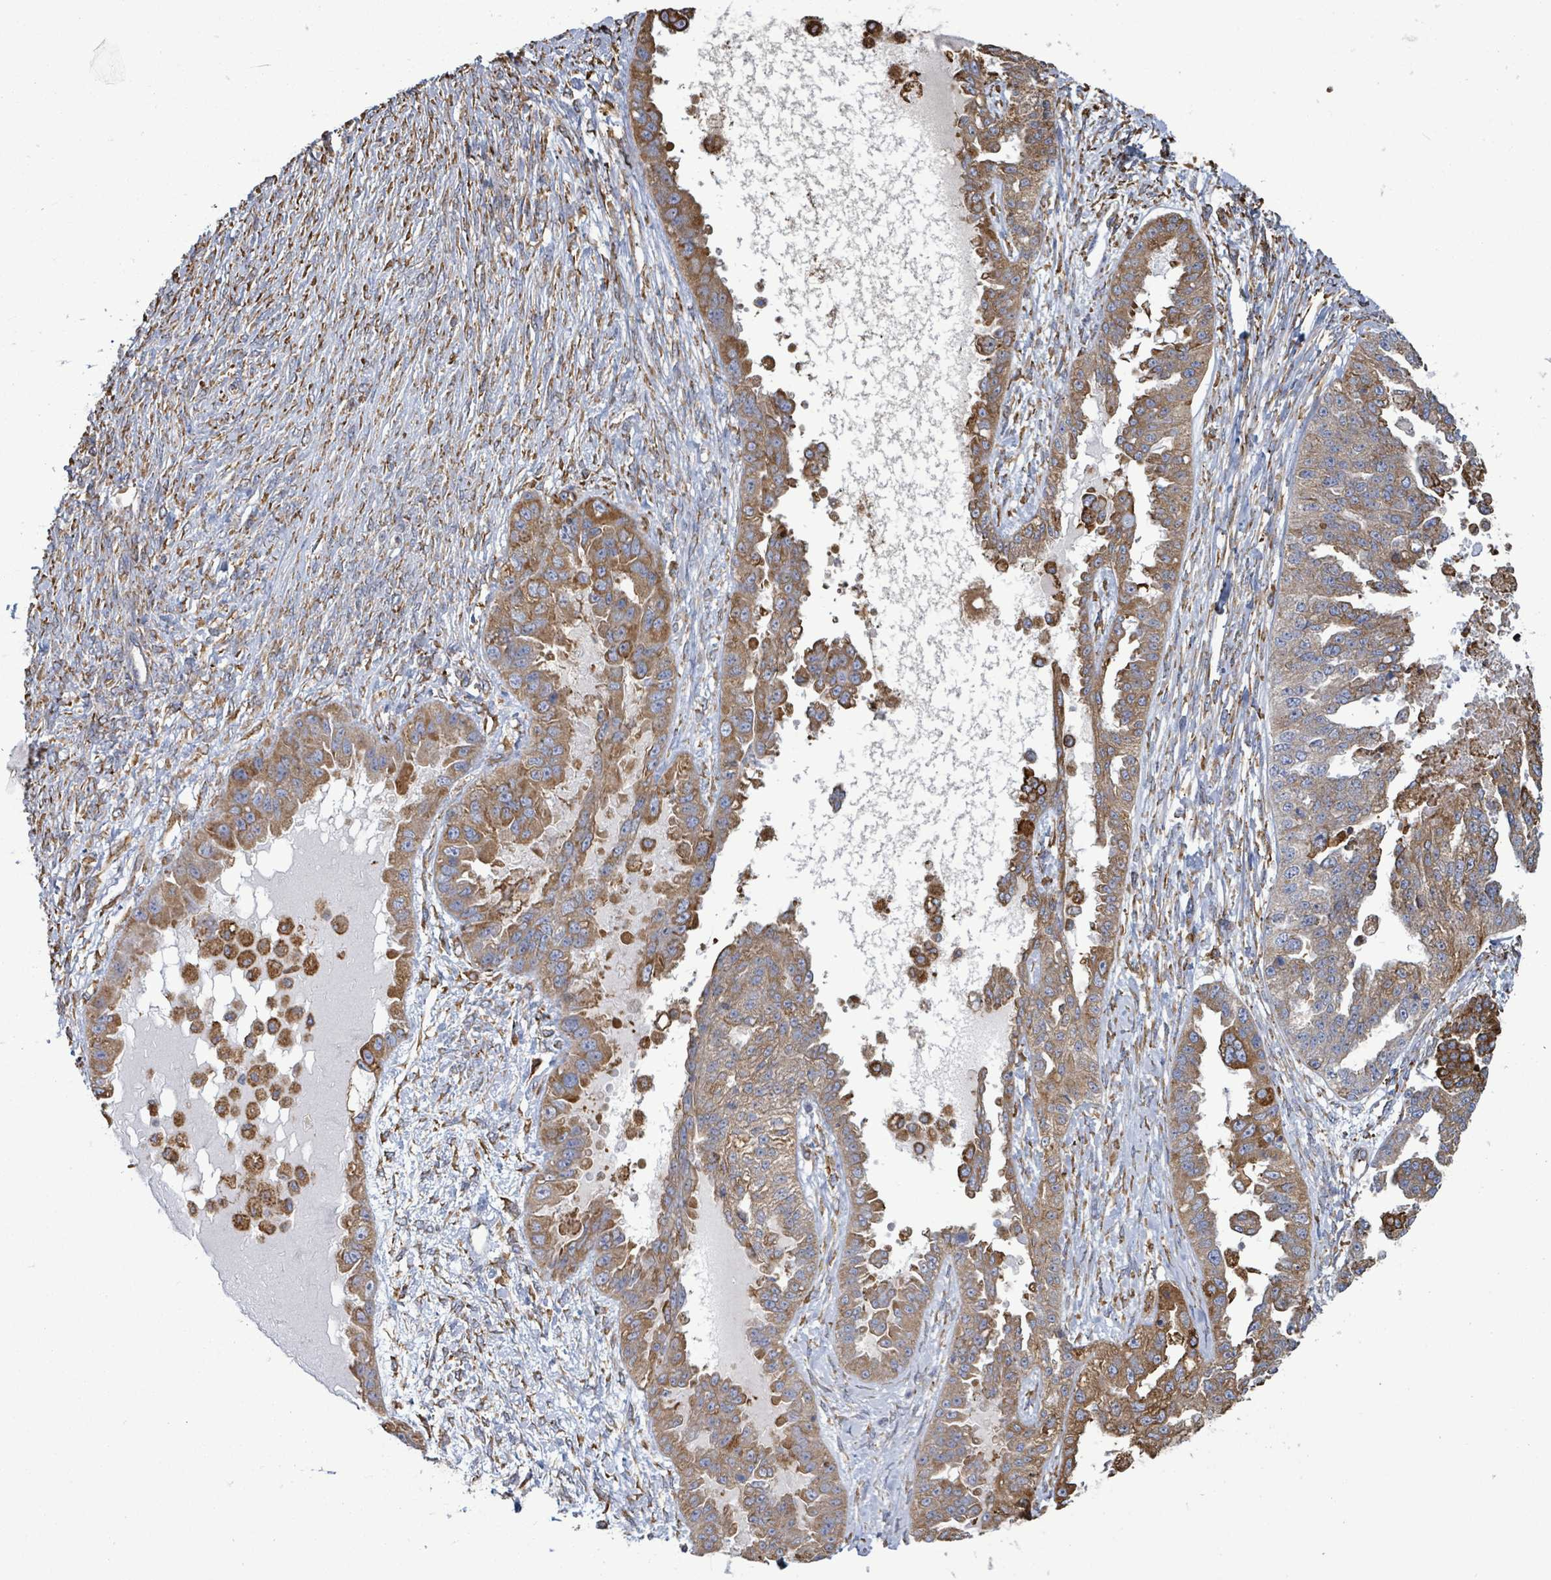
{"staining": {"intensity": "moderate", "quantity": ">75%", "location": "cytoplasmic/membranous"}, "tissue": "ovarian cancer", "cell_type": "Tumor cells", "image_type": "cancer", "snomed": [{"axis": "morphology", "description": "Cystadenocarcinoma, serous, NOS"}, {"axis": "topography", "description": "Ovary"}], "caption": "Ovarian cancer (serous cystadenocarcinoma) tissue shows moderate cytoplasmic/membranous staining in approximately >75% of tumor cells", "gene": "RFPL4A", "patient": {"sex": "female", "age": 58}}